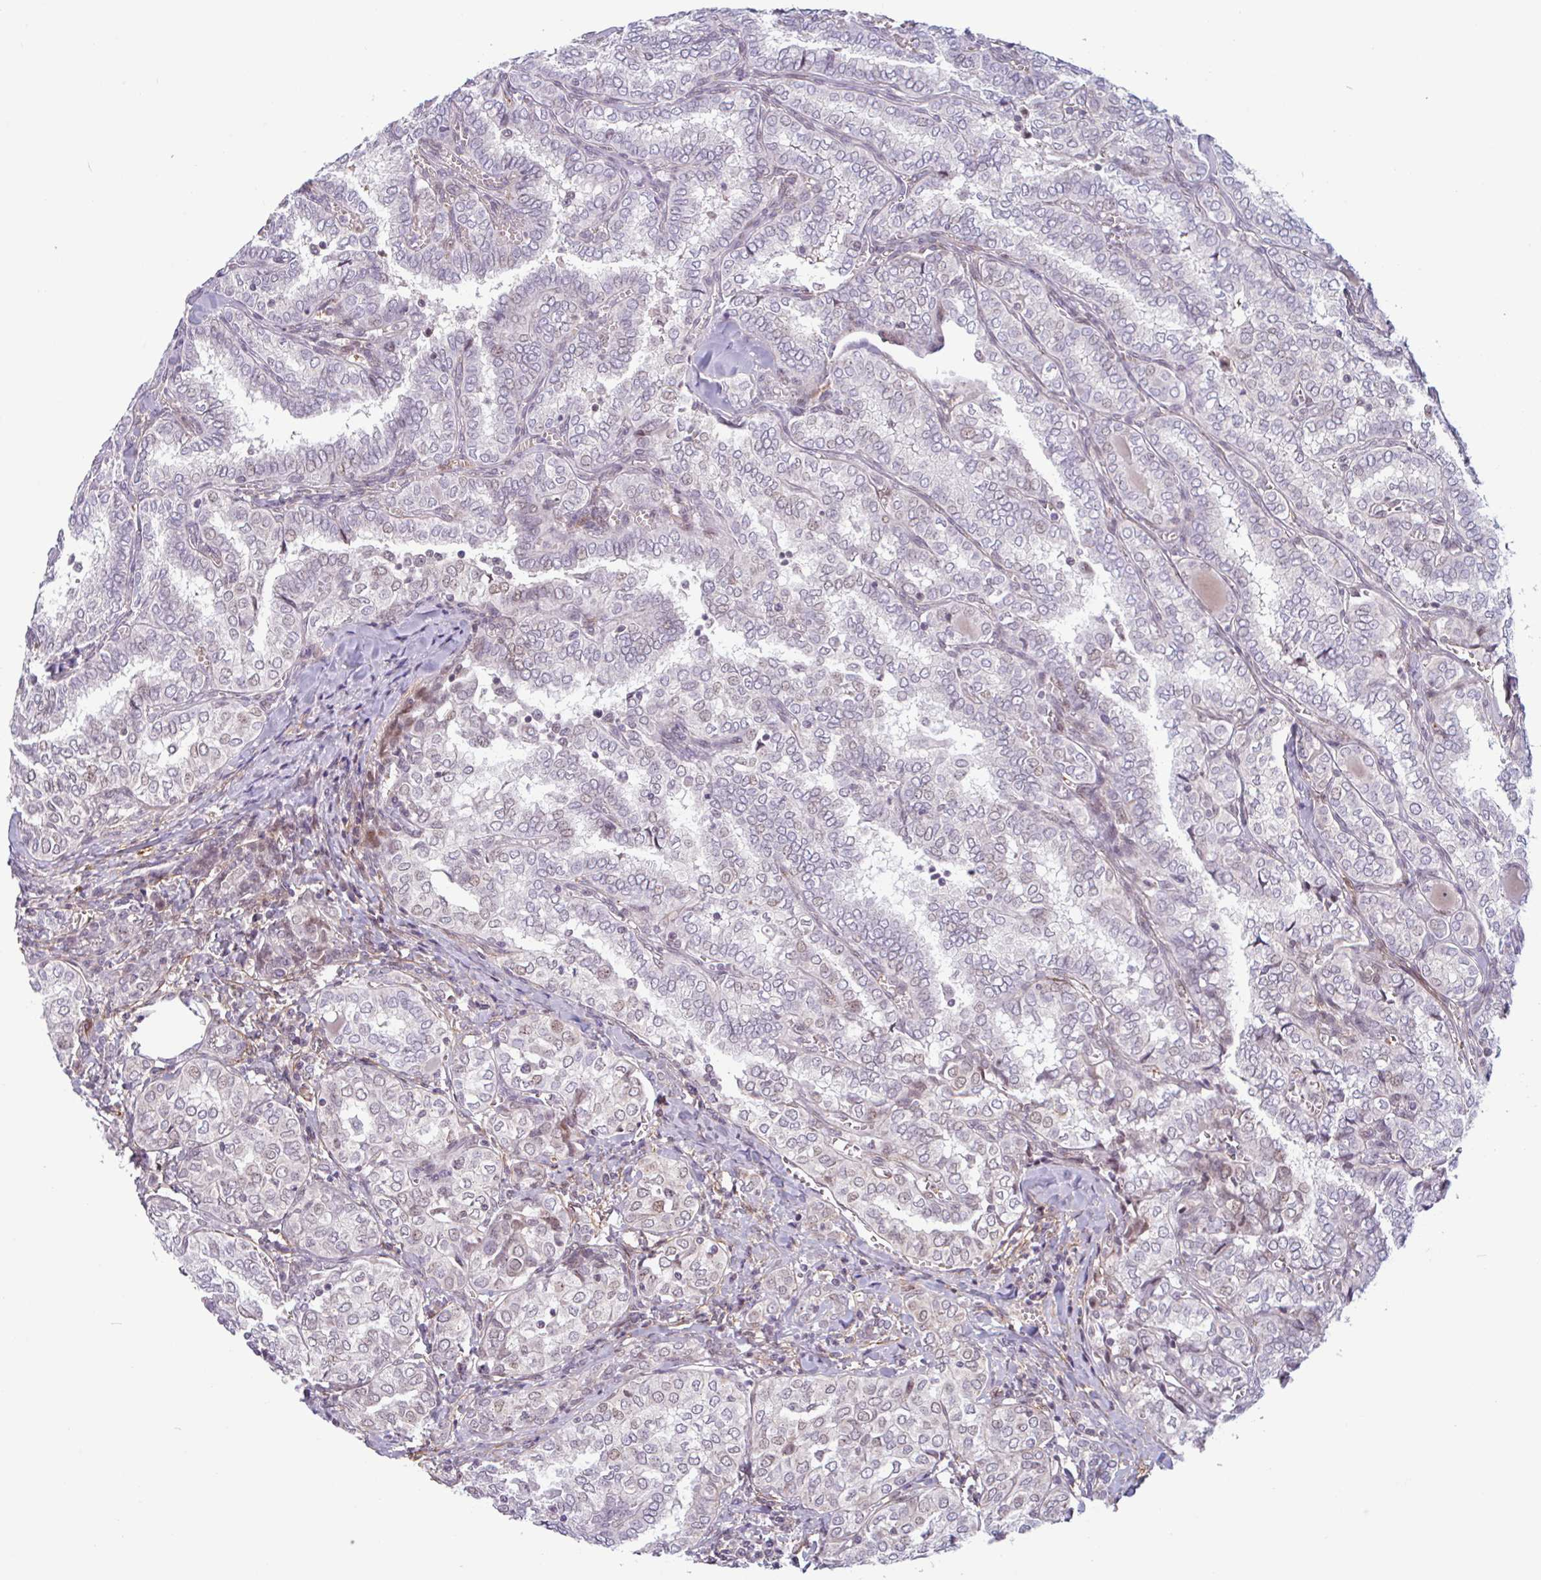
{"staining": {"intensity": "weak", "quantity": "25%-75%", "location": "nuclear"}, "tissue": "thyroid cancer", "cell_type": "Tumor cells", "image_type": "cancer", "snomed": [{"axis": "morphology", "description": "Papillary adenocarcinoma, NOS"}, {"axis": "topography", "description": "Thyroid gland"}], "caption": "Thyroid cancer (papillary adenocarcinoma) stained for a protein (brown) demonstrates weak nuclear positive positivity in about 25%-75% of tumor cells.", "gene": "TMEM119", "patient": {"sex": "female", "age": 30}}